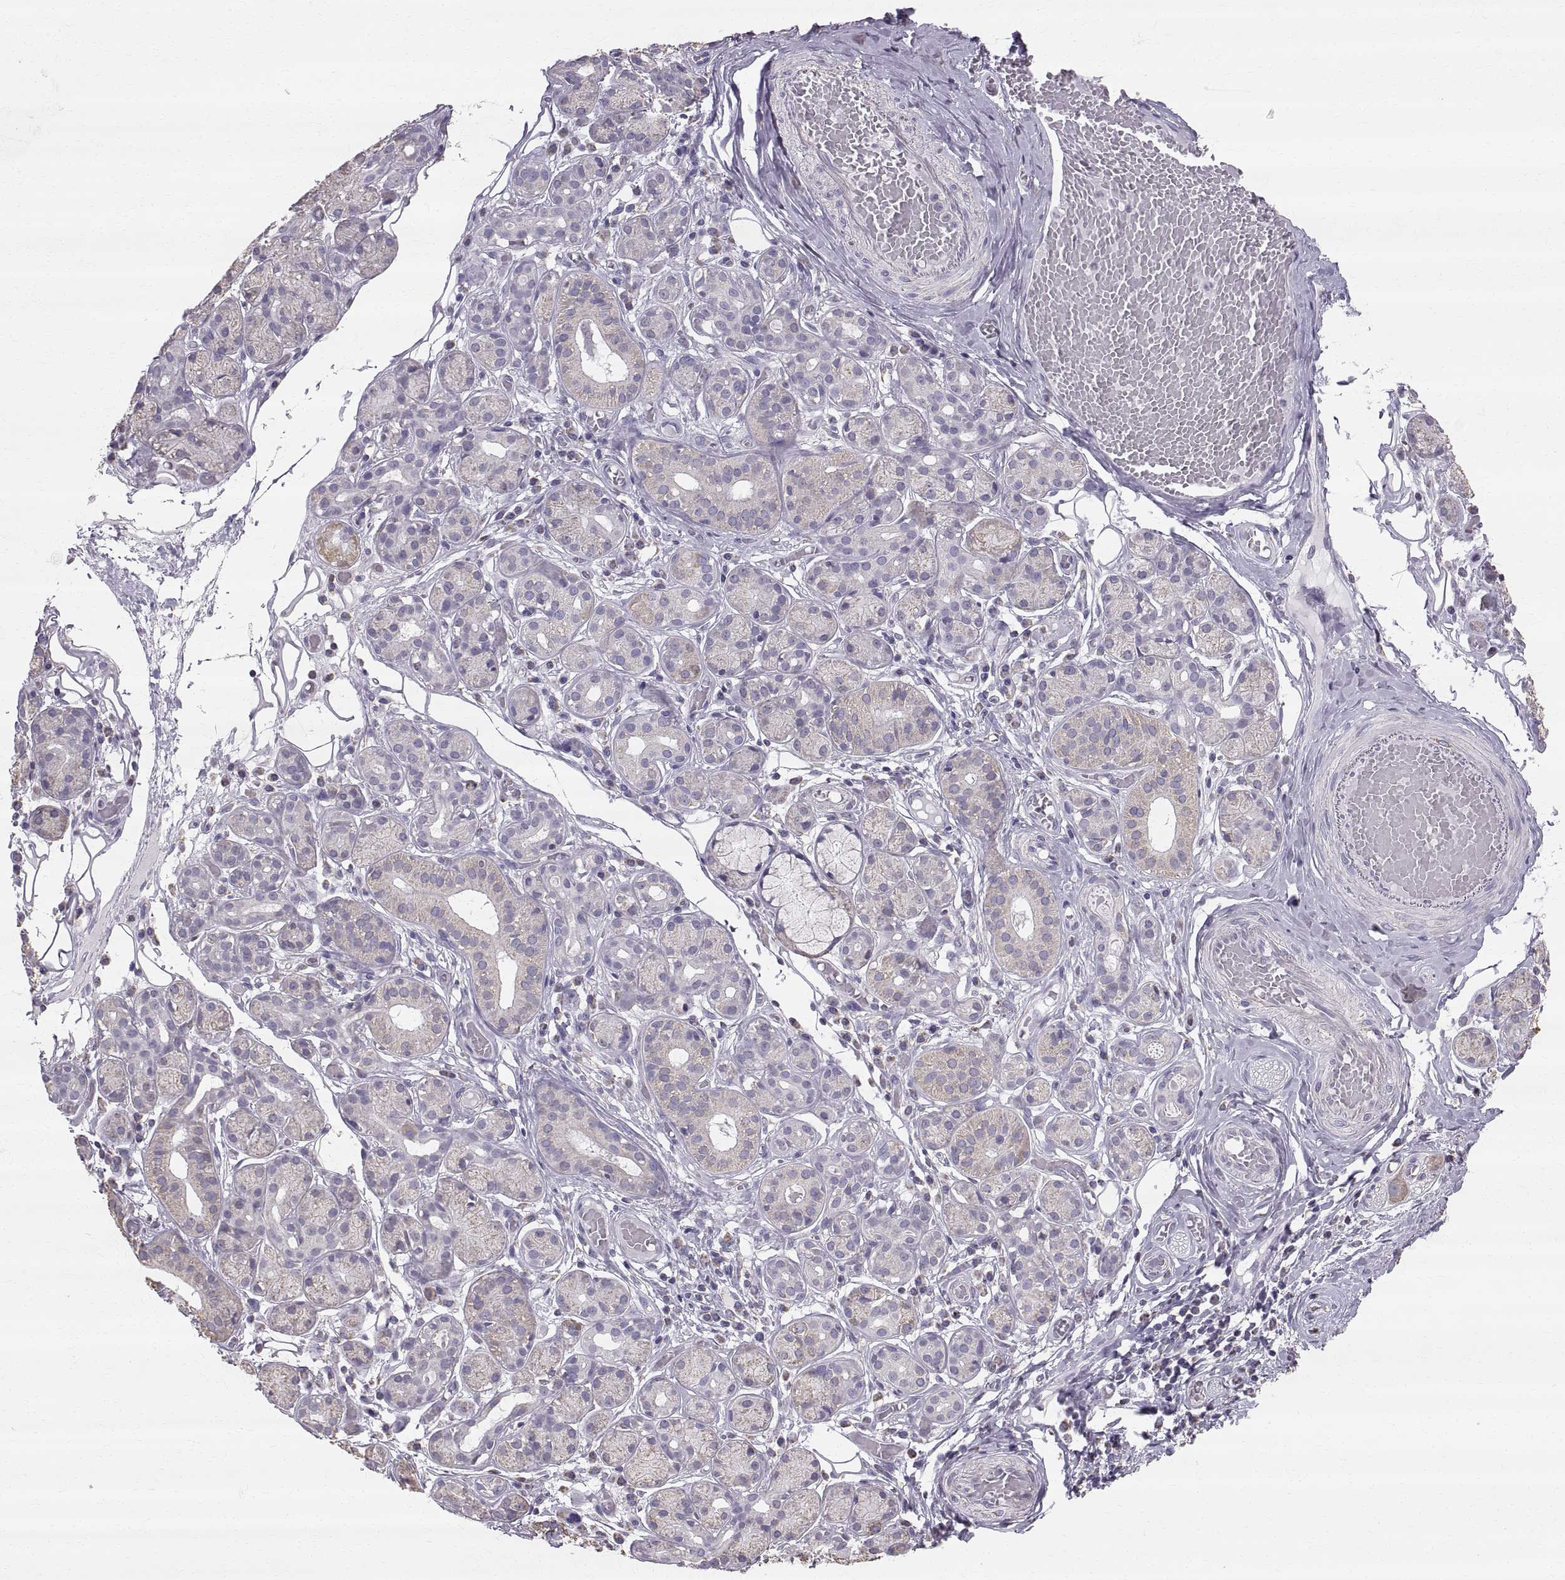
{"staining": {"intensity": "negative", "quantity": "none", "location": "none"}, "tissue": "salivary gland", "cell_type": "Glandular cells", "image_type": "normal", "snomed": [{"axis": "morphology", "description": "Normal tissue, NOS"}, {"axis": "topography", "description": "Salivary gland"}, {"axis": "topography", "description": "Peripheral nerve tissue"}], "caption": "This is an immunohistochemistry (IHC) photomicrograph of unremarkable human salivary gland. There is no positivity in glandular cells.", "gene": "STMND1", "patient": {"sex": "male", "age": 71}}